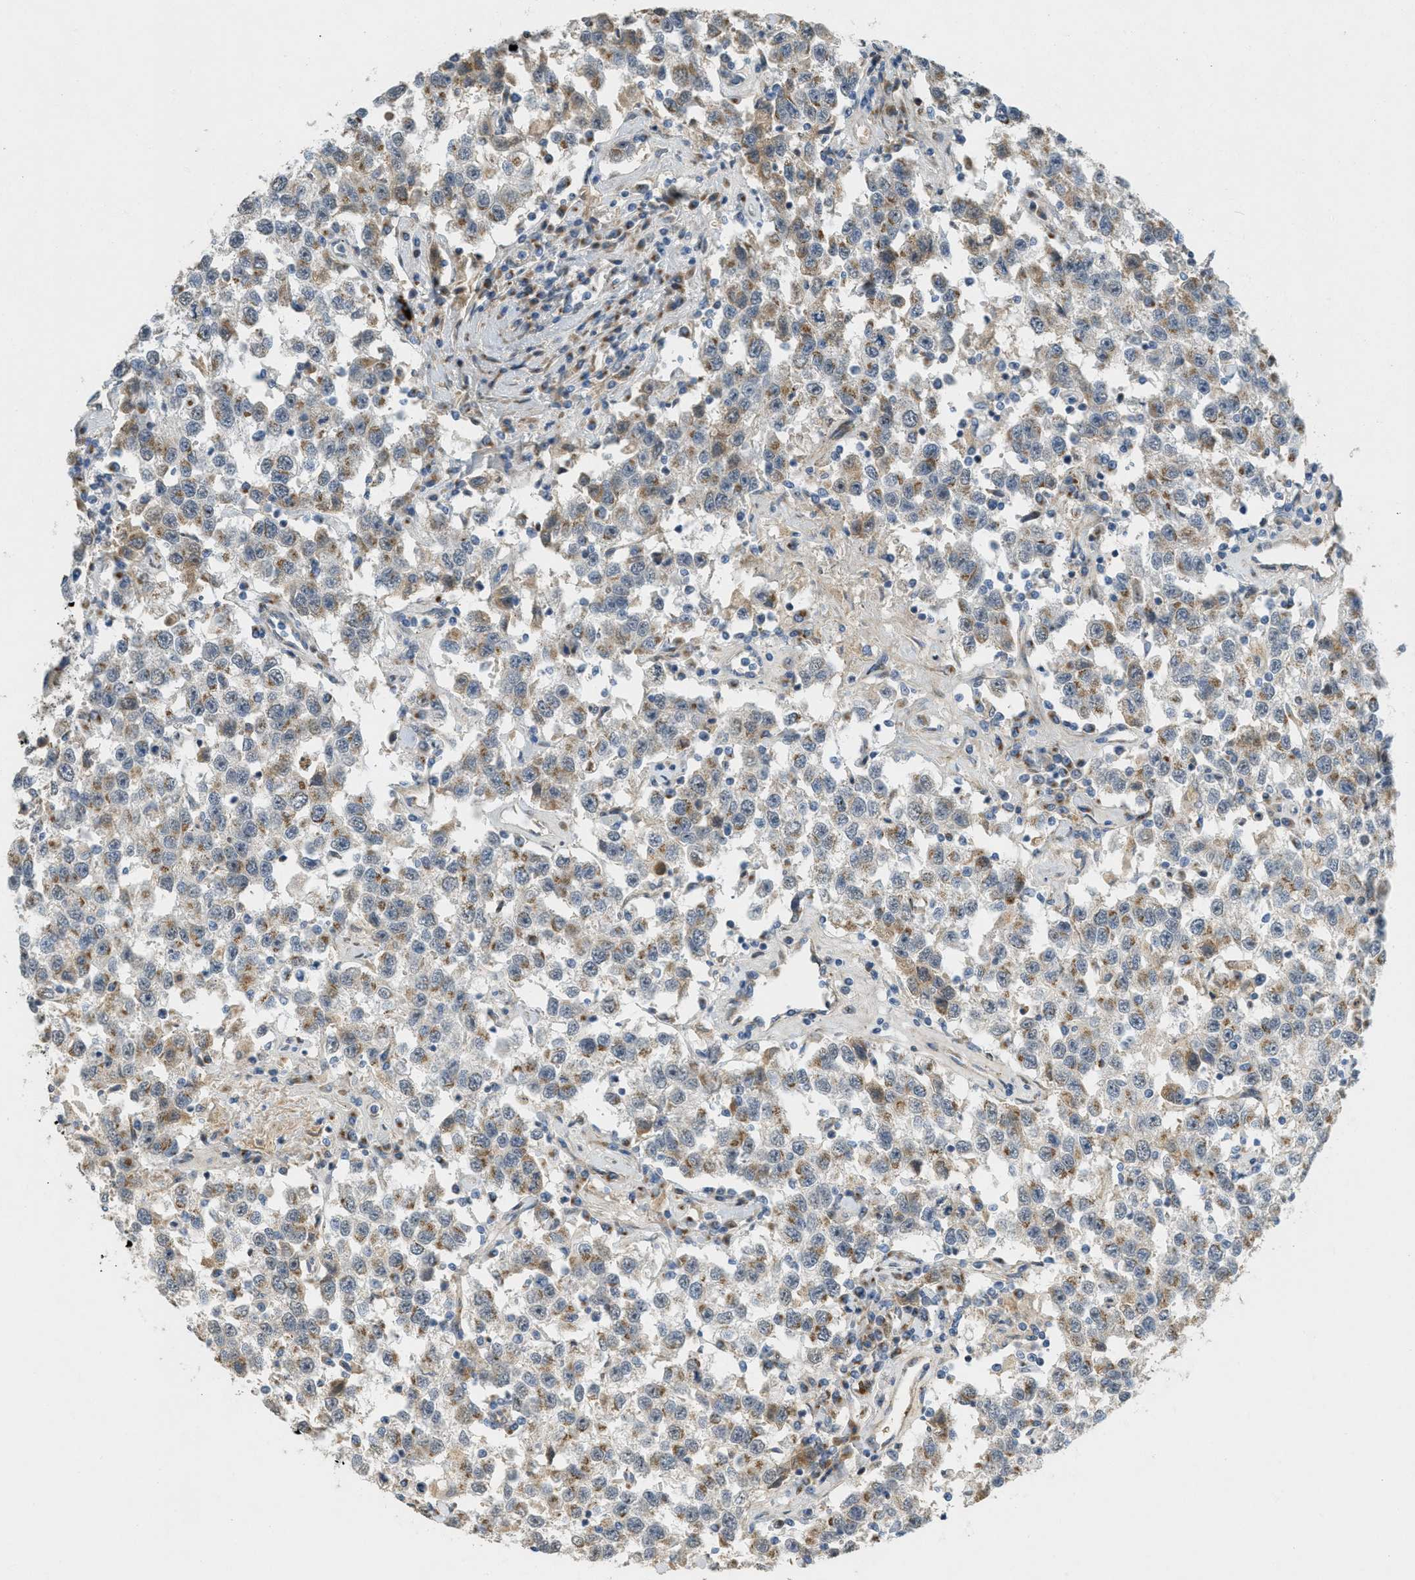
{"staining": {"intensity": "moderate", "quantity": ">75%", "location": "cytoplasmic/membranous"}, "tissue": "testis cancer", "cell_type": "Tumor cells", "image_type": "cancer", "snomed": [{"axis": "morphology", "description": "Seminoma, NOS"}, {"axis": "topography", "description": "Testis"}], "caption": "Immunohistochemistry (DAB) staining of human seminoma (testis) reveals moderate cytoplasmic/membranous protein positivity in approximately >75% of tumor cells.", "gene": "ZFPL1", "patient": {"sex": "male", "age": 41}}